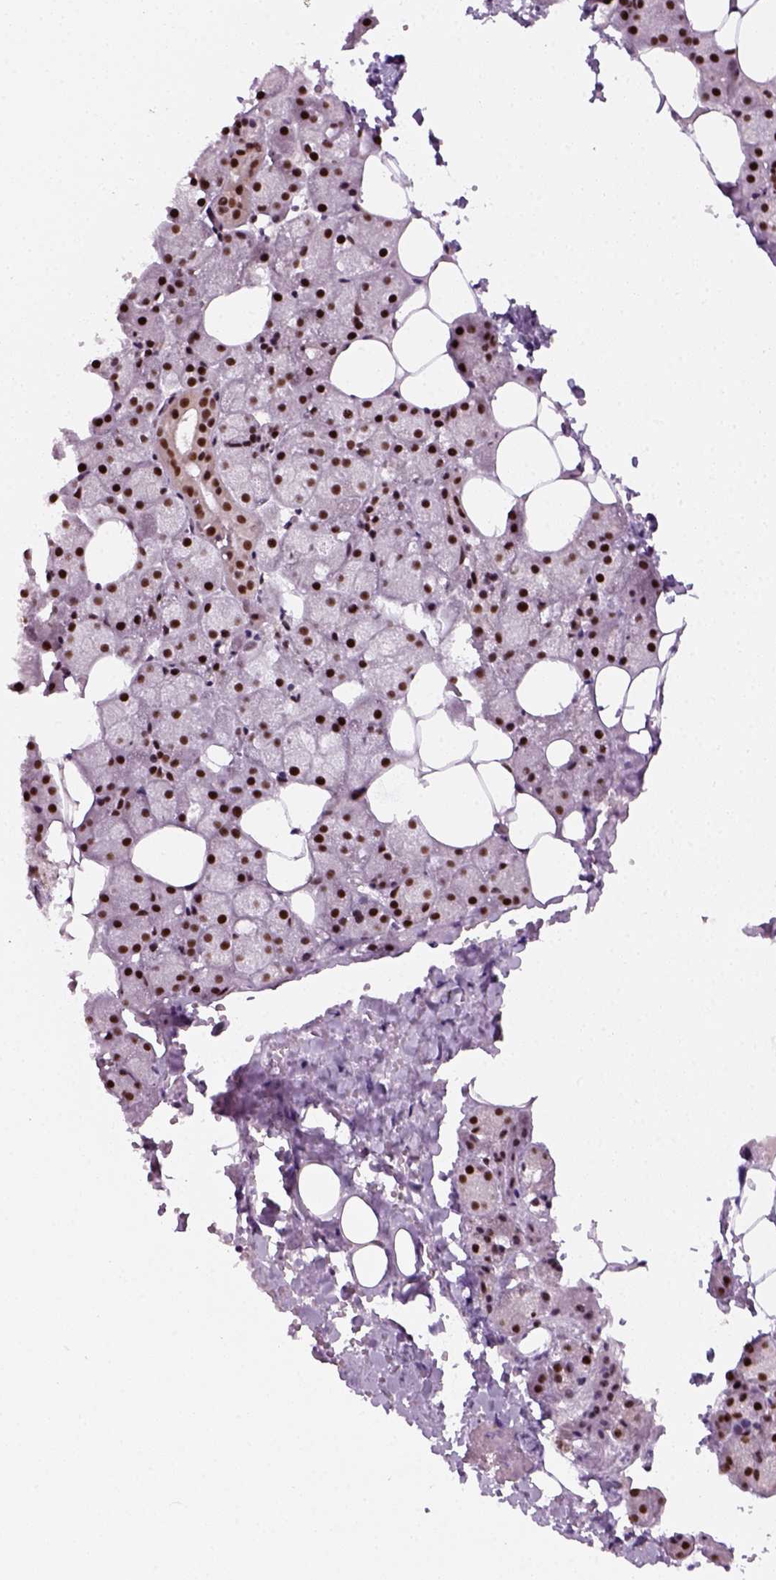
{"staining": {"intensity": "strong", "quantity": ">75%", "location": "nuclear"}, "tissue": "salivary gland", "cell_type": "Glandular cells", "image_type": "normal", "snomed": [{"axis": "morphology", "description": "Normal tissue, NOS"}, {"axis": "topography", "description": "Salivary gland"}], "caption": "A micrograph of salivary gland stained for a protein shows strong nuclear brown staining in glandular cells. (Brightfield microscopy of DAB IHC at high magnification).", "gene": "GTF2F1", "patient": {"sex": "male", "age": 38}}